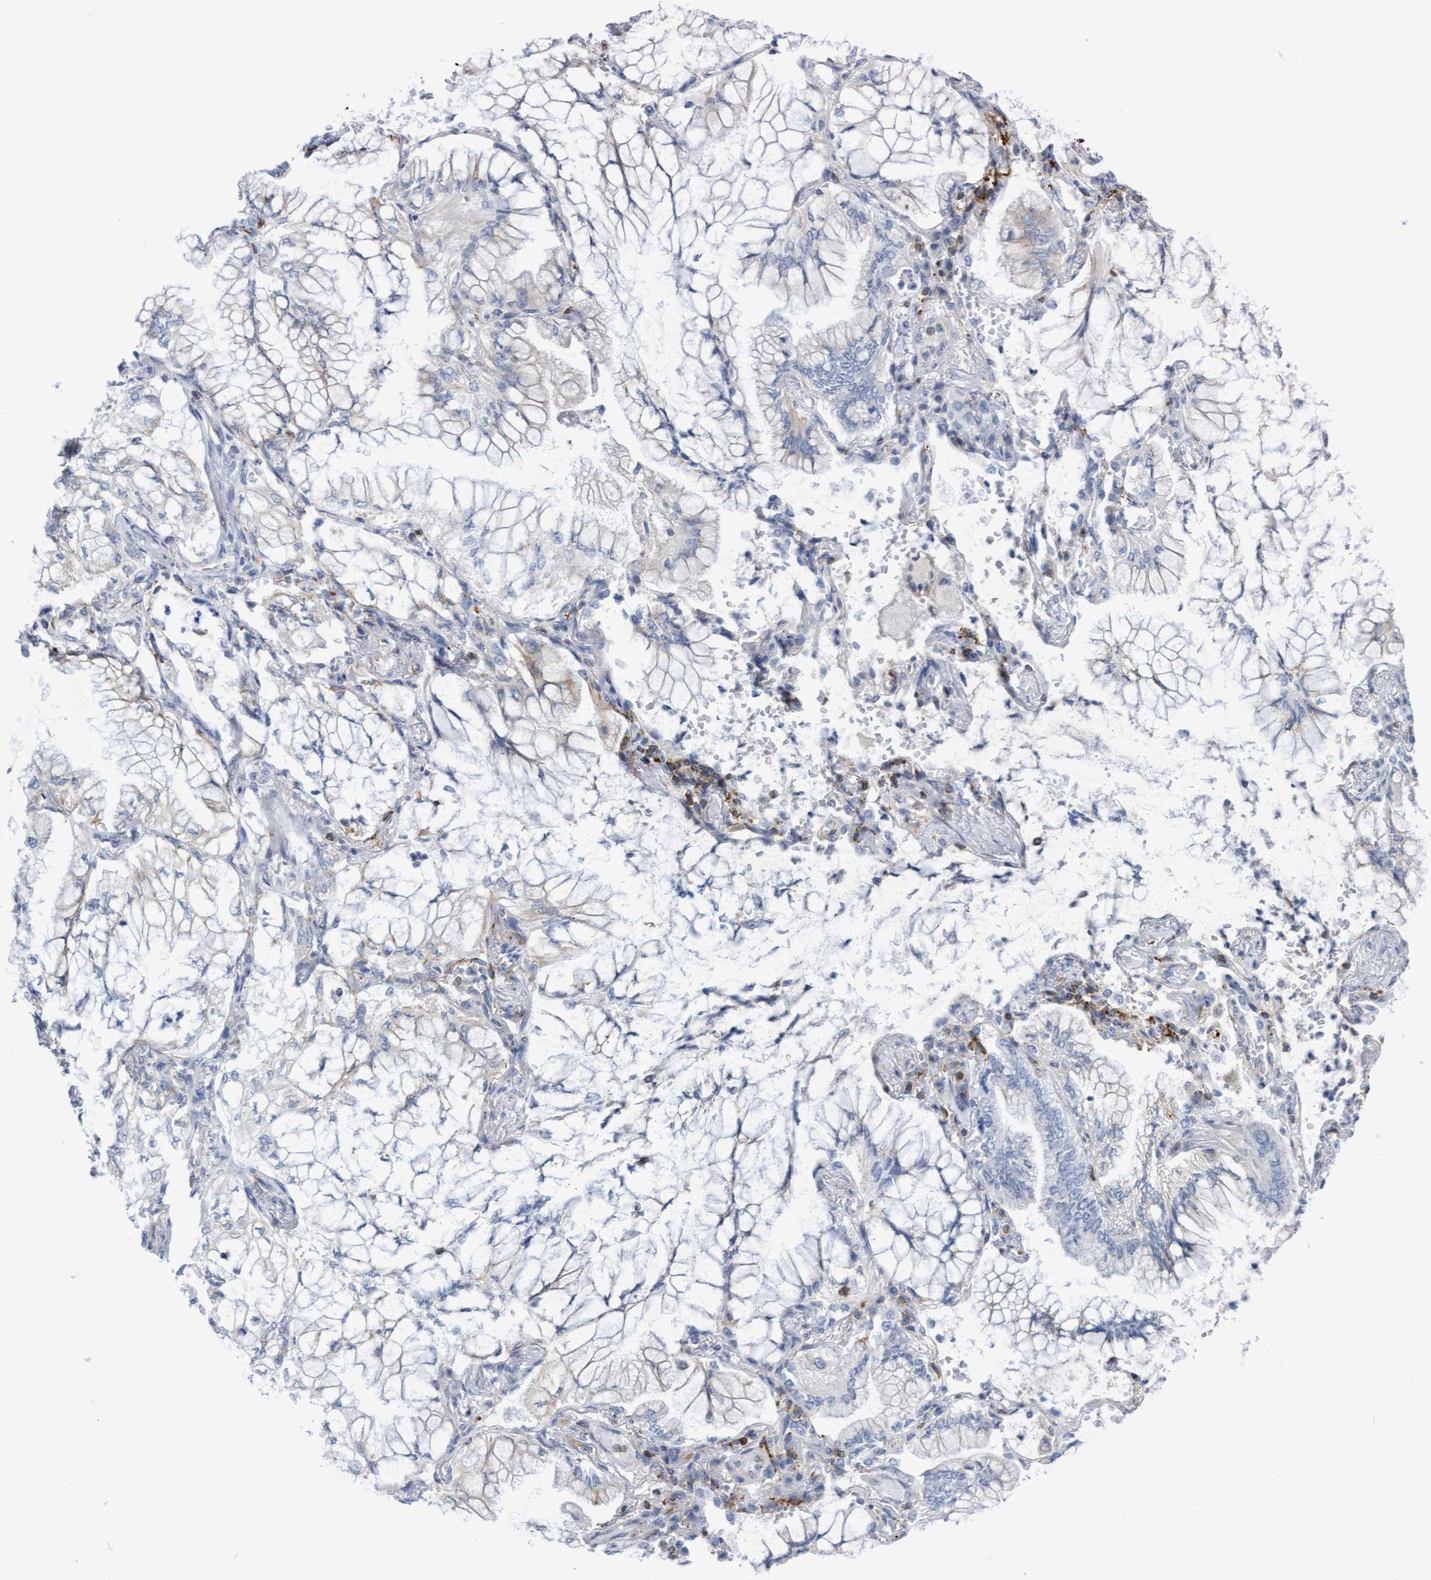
{"staining": {"intensity": "negative", "quantity": "none", "location": "none"}, "tissue": "lung cancer", "cell_type": "Tumor cells", "image_type": "cancer", "snomed": [{"axis": "morphology", "description": "Adenocarcinoma, NOS"}, {"axis": "topography", "description": "Lung"}], "caption": "Immunohistochemistry (IHC) of adenocarcinoma (lung) shows no staining in tumor cells.", "gene": "FNBP1", "patient": {"sex": "female", "age": 70}}